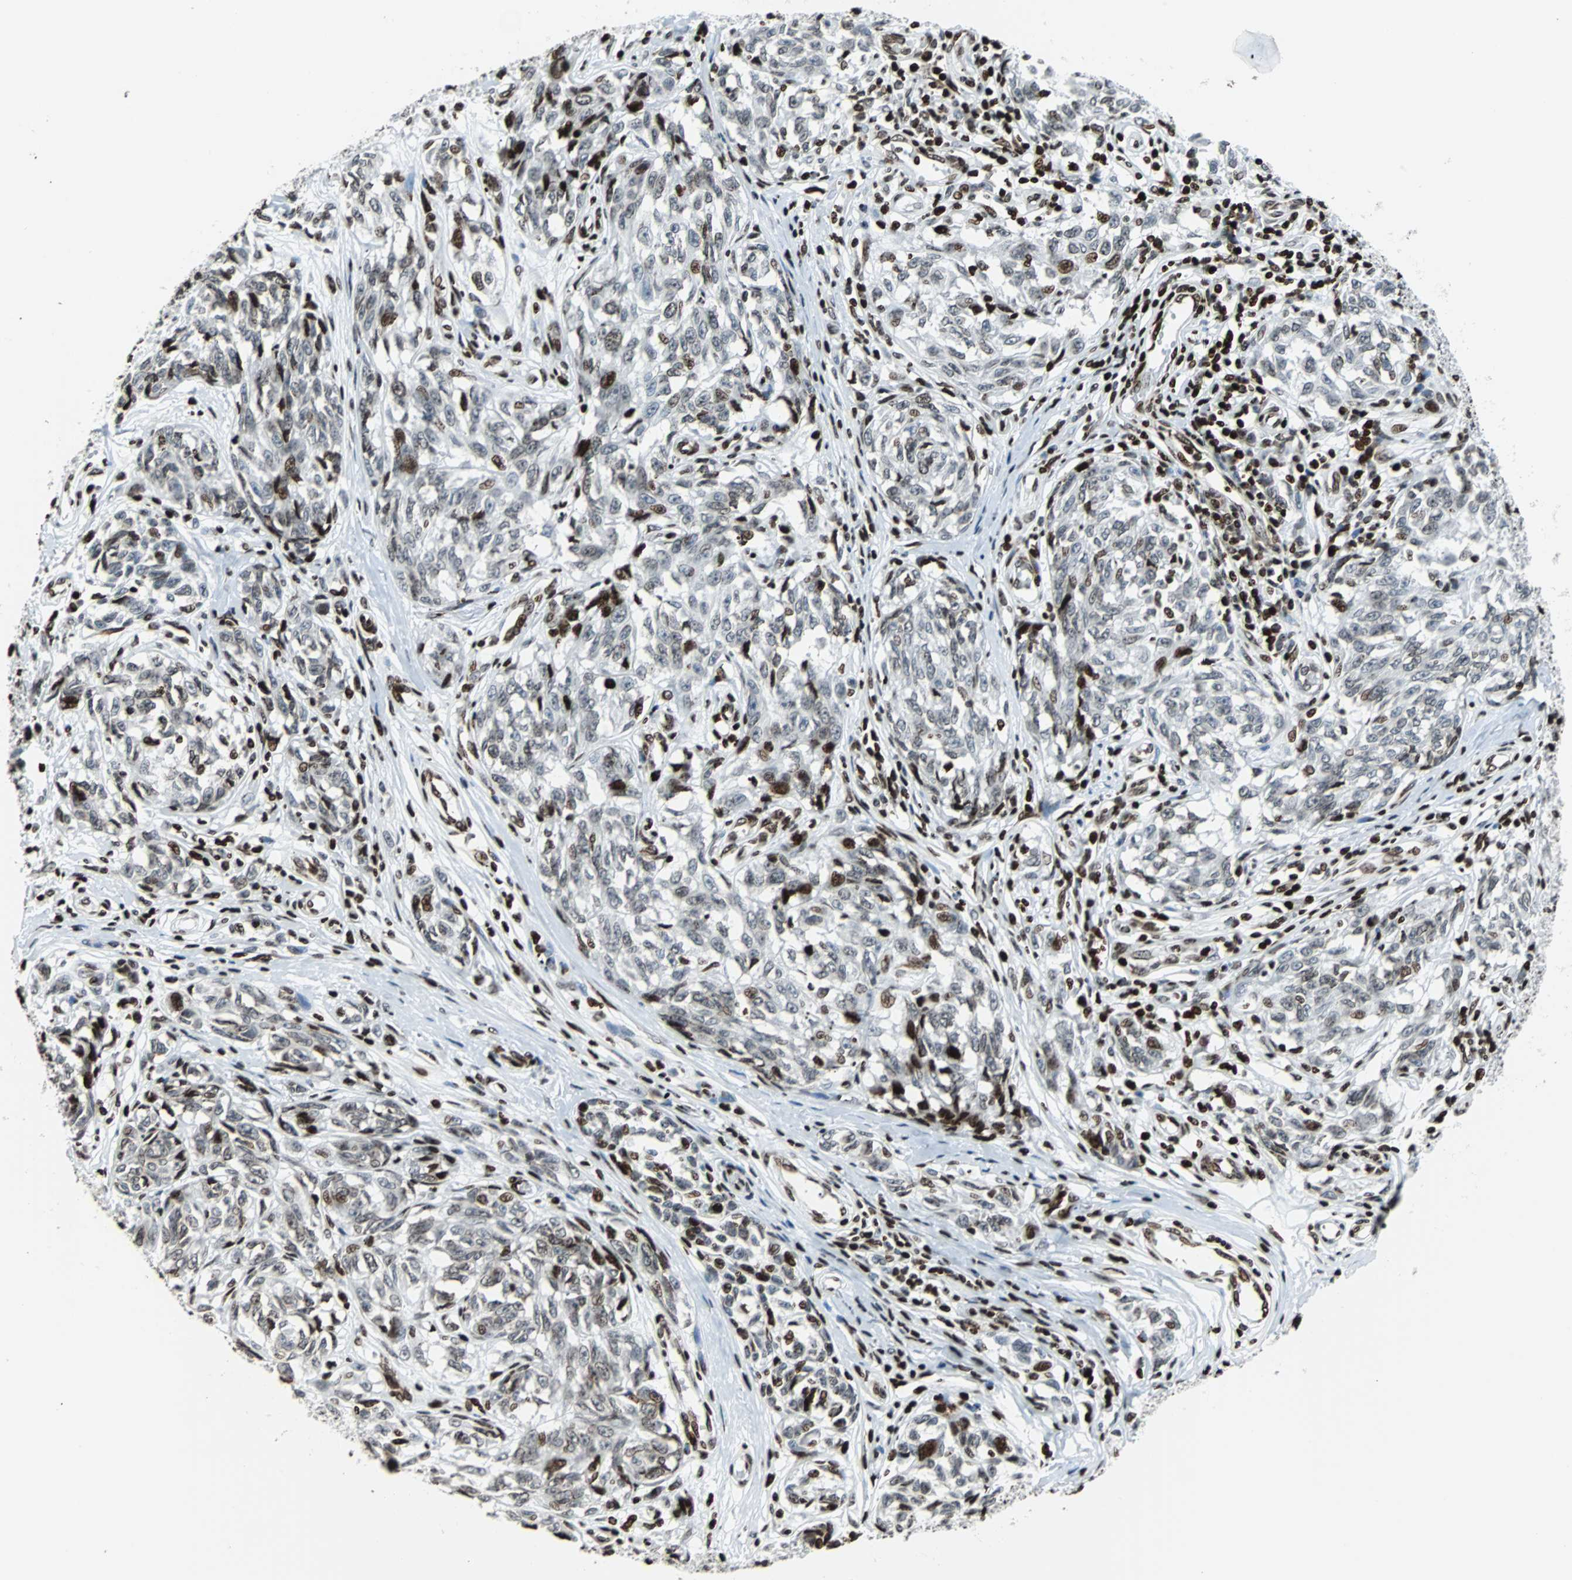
{"staining": {"intensity": "moderate", "quantity": ">75%", "location": "nuclear"}, "tissue": "melanoma", "cell_type": "Tumor cells", "image_type": "cancer", "snomed": [{"axis": "morphology", "description": "Malignant melanoma, NOS"}, {"axis": "topography", "description": "Skin"}], "caption": "About >75% of tumor cells in human melanoma demonstrate moderate nuclear protein expression as visualized by brown immunohistochemical staining.", "gene": "ZNF131", "patient": {"sex": "female", "age": 64}}